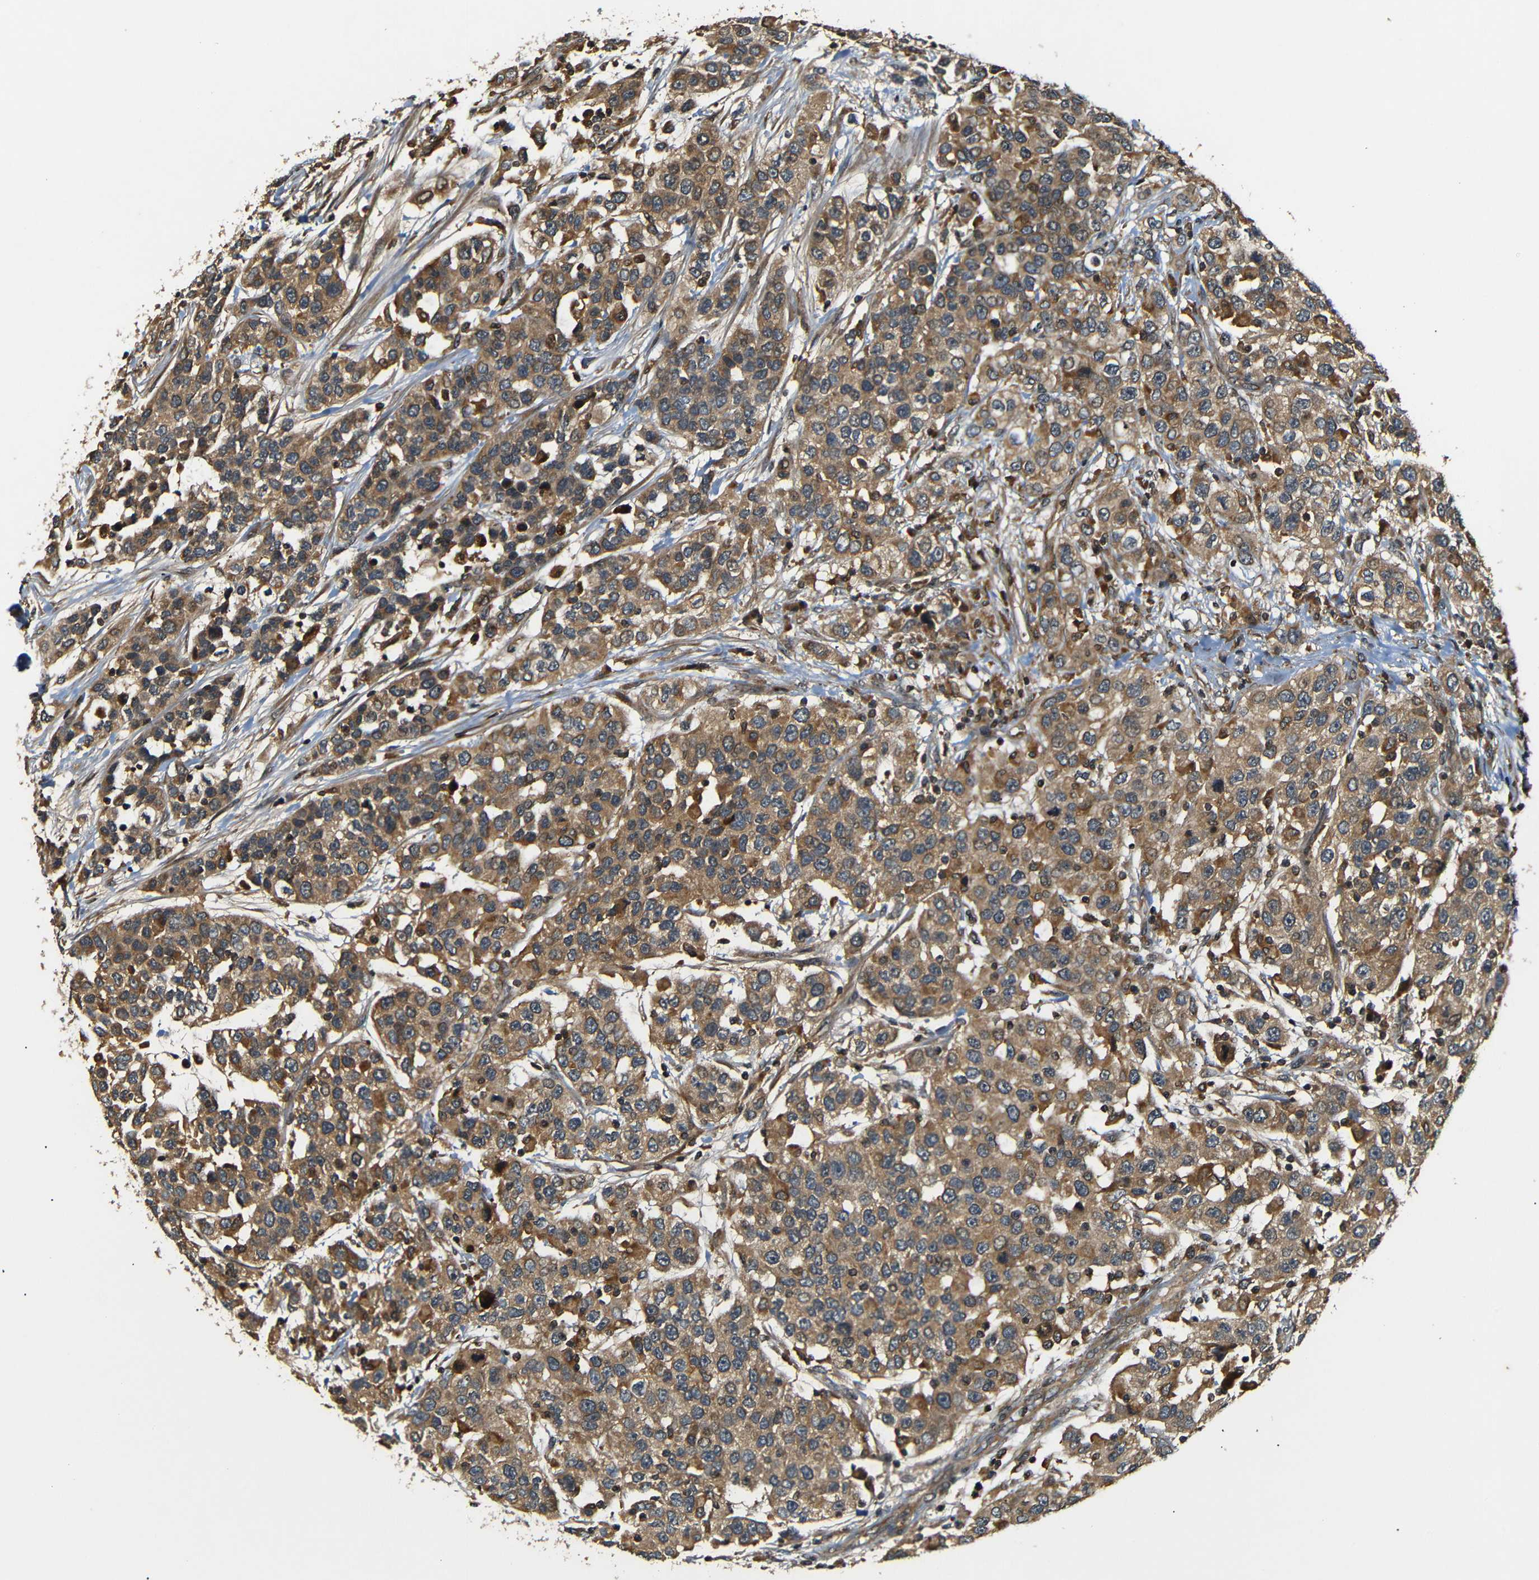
{"staining": {"intensity": "moderate", "quantity": ">75%", "location": "cytoplasmic/membranous"}, "tissue": "urothelial cancer", "cell_type": "Tumor cells", "image_type": "cancer", "snomed": [{"axis": "morphology", "description": "Urothelial carcinoma, High grade"}, {"axis": "topography", "description": "Urinary bladder"}], "caption": "Immunohistochemistry (IHC) (DAB (3,3'-diaminobenzidine)) staining of urothelial carcinoma (high-grade) demonstrates moderate cytoplasmic/membranous protein positivity in approximately >75% of tumor cells. The staining is performed using DAB (3,3'-diaminobenzidine) brown chromogen to label protein expression. The nuclei are counter-stained blue using hematoxylin.", "gene": "TANK", "patient": {"sex": "female", "age": 80}}